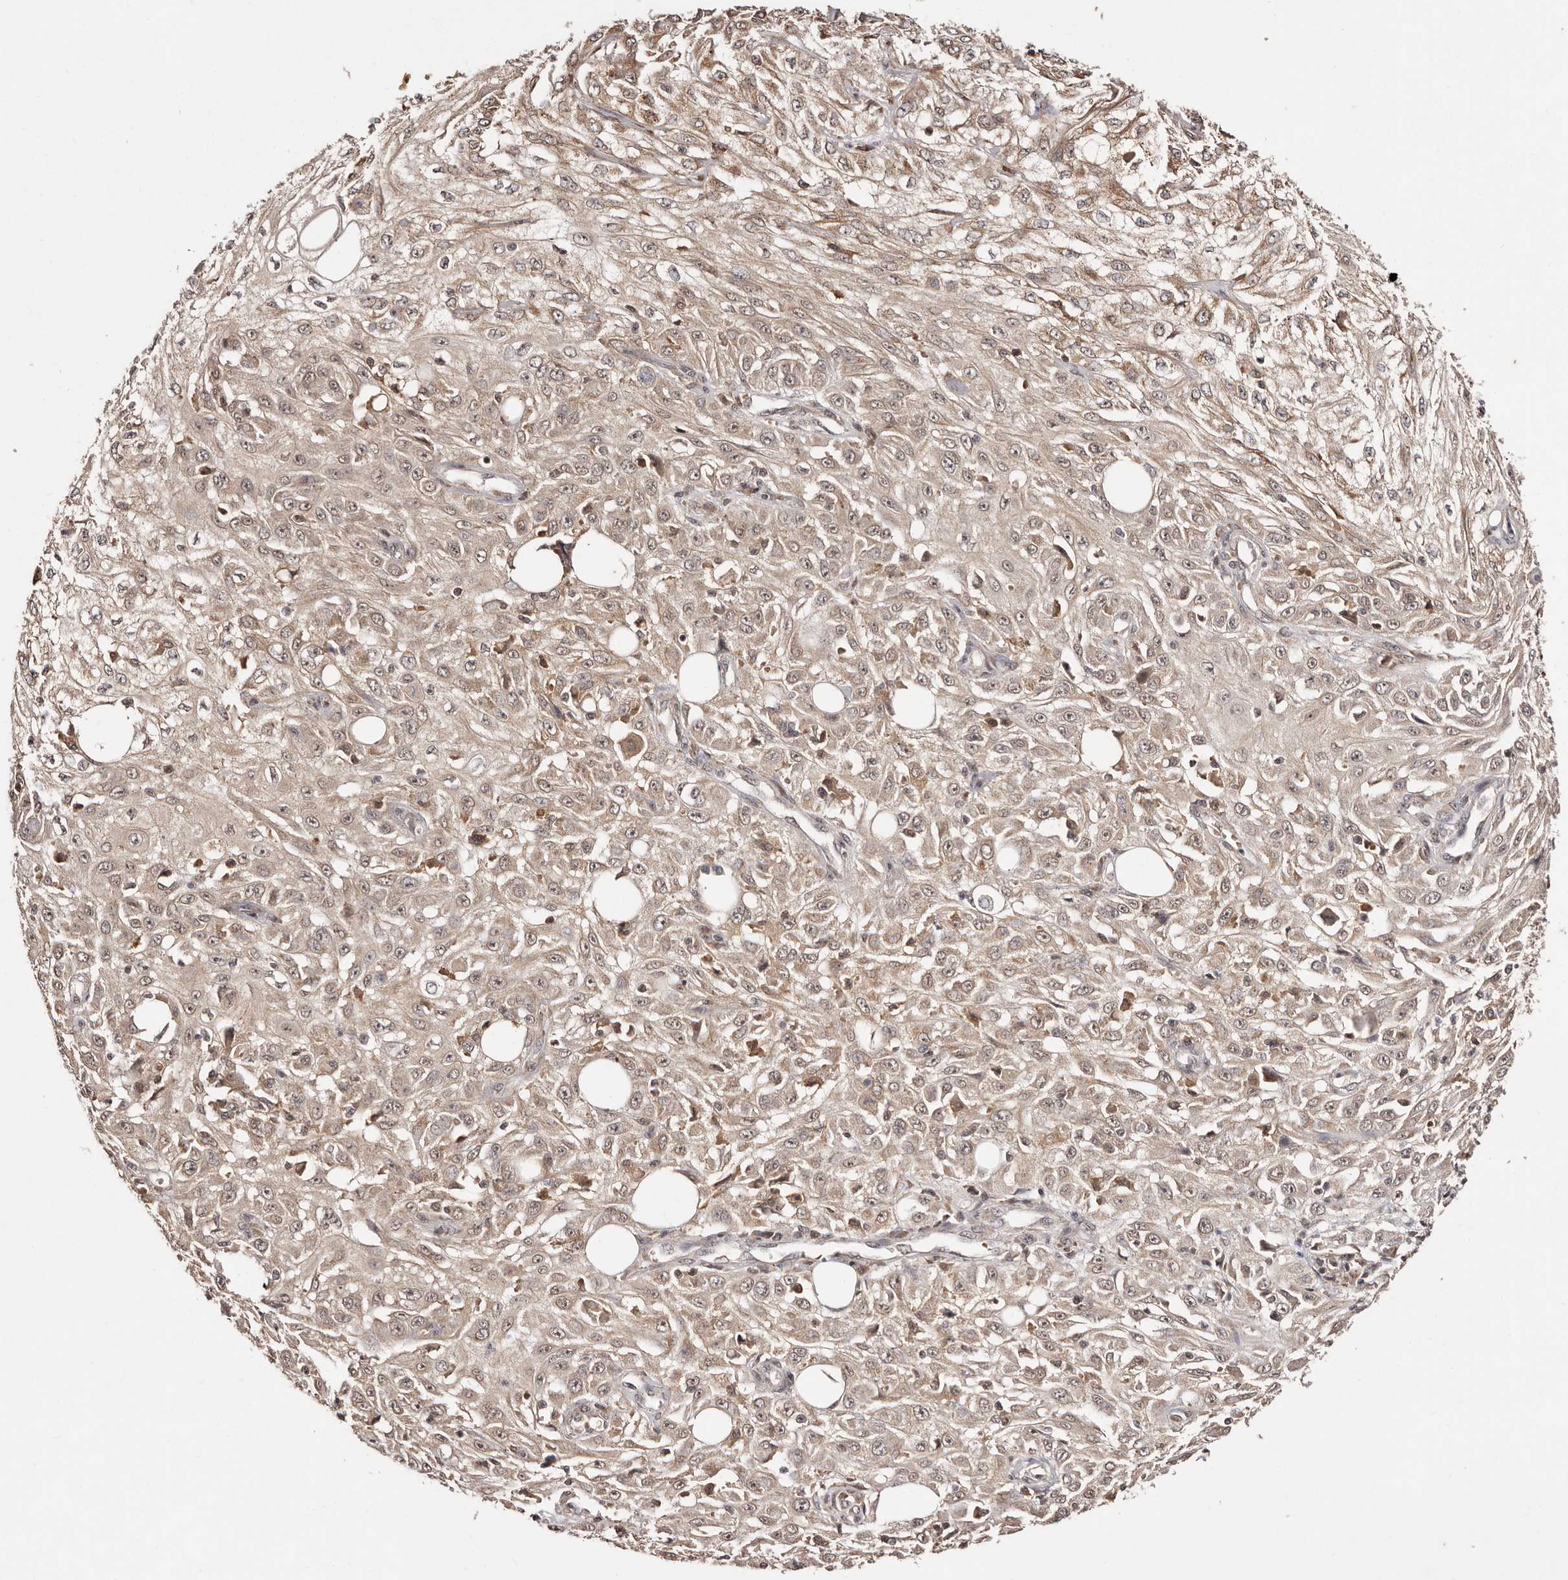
{"staining": {"intensity": "weak", "quantity": ">75%", "location": "cytoplasmic/membranous"}, "tissue": "skin cancer", "cell_type": "Tumor cells", "image_type": "cancer", "snomed": [{"axis": "morphology", "description": "Squamous cell carcinoma, NOS"}, {"axis": "morphology", "description": "Squamous cell carcinoma, metastatic, NOS"}, {"axis": "topography", "description": "Skin"}, {"axis": "topography", "description": "Lymph node"}], "caption": "Human skin metastatic squamous cell carcinoma stained with a protein marker reveals weak staining in tumor cells.", "gene": "BICRAL", "patient": {"sex": "male", "age": 75}}